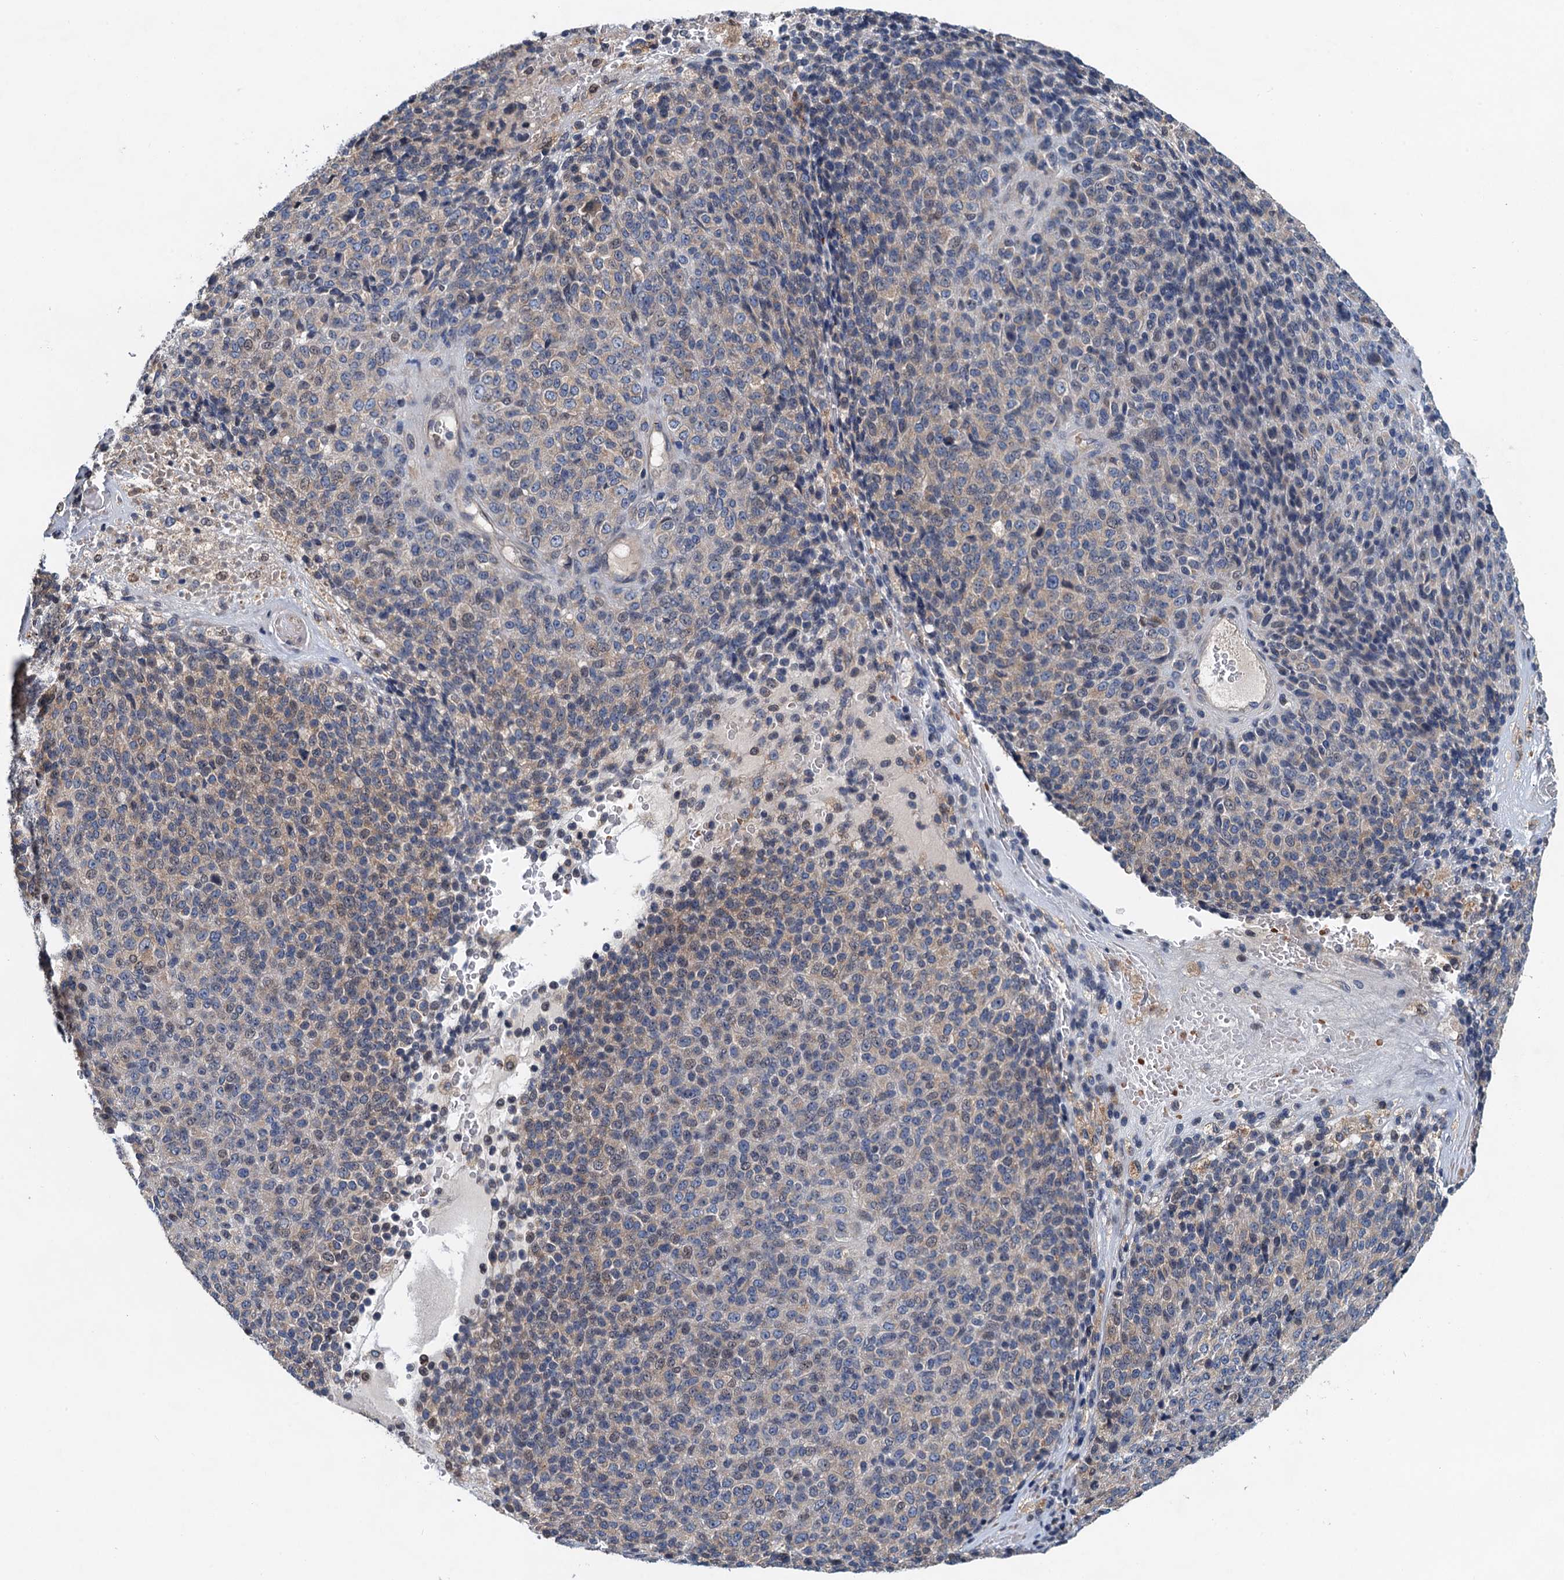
{"staining": {"intensity": "weak", "quantity": "<25%", "location": "cytoplasmic/membranous"}, "tissue": "melanoma", "cell_type": "Tumor cells", "image_type": "cancer", "snomed": [{"axis": "morphology", "description": "Malignant melanoma, Metastatic site"}, {"axis": "topography", "description": "Brain"}], "caption": "The immunohistochemistry micrograph has no significant expression in tumor cells of malignant melanoma (metastatic site) tissue. Nuclei are stained in blue.", "gene": "NBEA", "patient": {"sex": "female", "age": 56}}